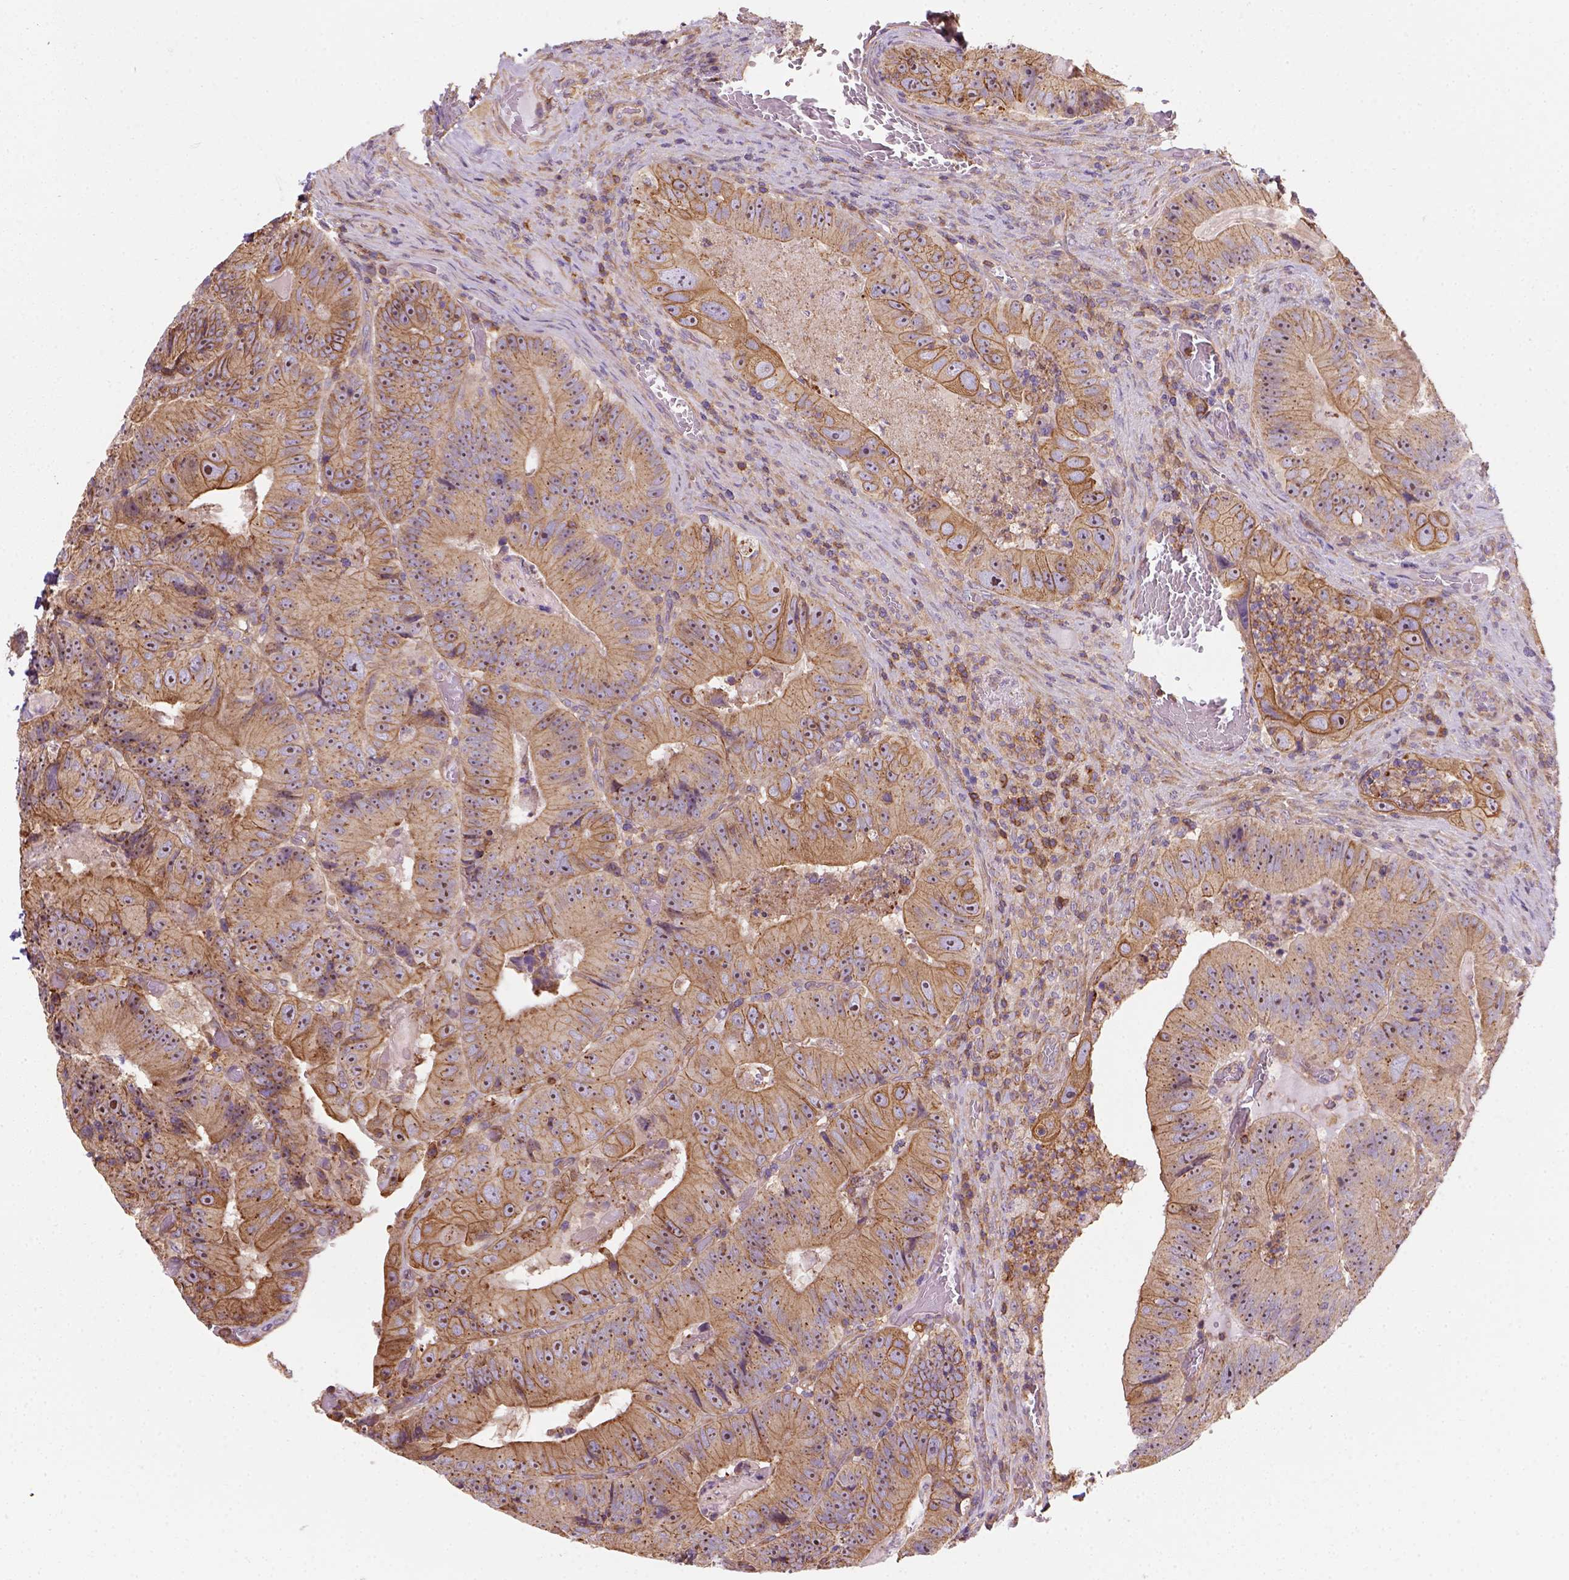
{"staining": {"intensity": "moderate", "quantity": ">75%", "location": "cytoplasmic/membranous"}, "tissue": "colorectal cancer", "cell_type": "Tumor cells", "image_type": "cancer", "snomed": [{"axis": "morphology", "description": "Adenocarcinoma, NOS"}, {"axis": "topography", "description": "Colon"}], "caption": "This histopathology image exhibits immunohistochemistry staining of human colorectal cancer (adenocarcinoma), with medium moderate cytoplasmic/membranous positivity in about >75% of tumor cells.", "gene": "GPRC5D", "patient": {"sex": "female", "age": 86}}